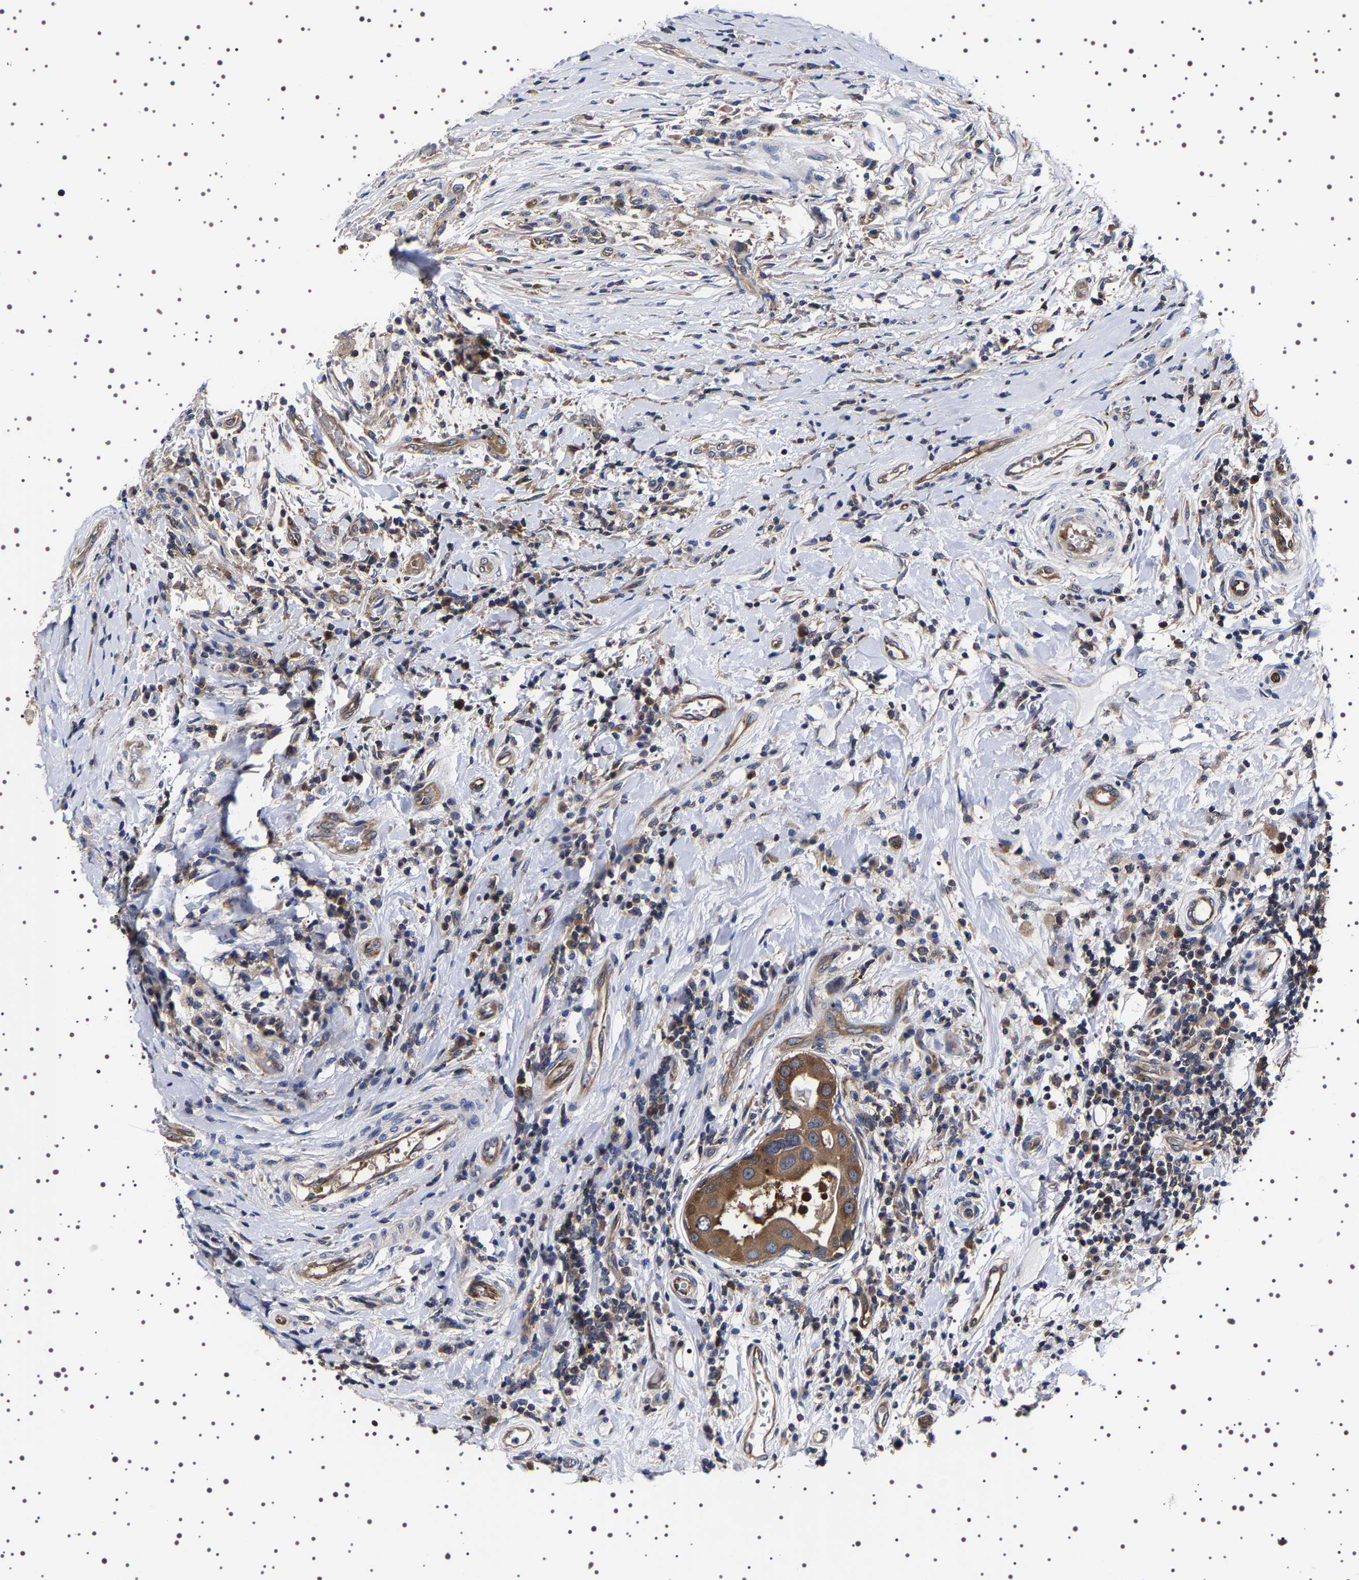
{"staining": {"intensity": "moderate", "quantity": ">75%", "location": "cytoplasmic/membranous"}, "tissue": "breast cancer", "cell_type": "Tumor cells", "image_type": "cancer", "snomed": [{"axis": "morphology", "description": "Duct carcinoma"}, {"axis": "topography", "description": "Breast"}], "caption": "IHC image of human breast cancer stained for a protein (brown), which reveals medium levels of moderate cytoplasmic/membranous expression in approximately >75% of tumor cells.", "gene": "DARS1", "patient": {"sex": "female", "age": 27}}